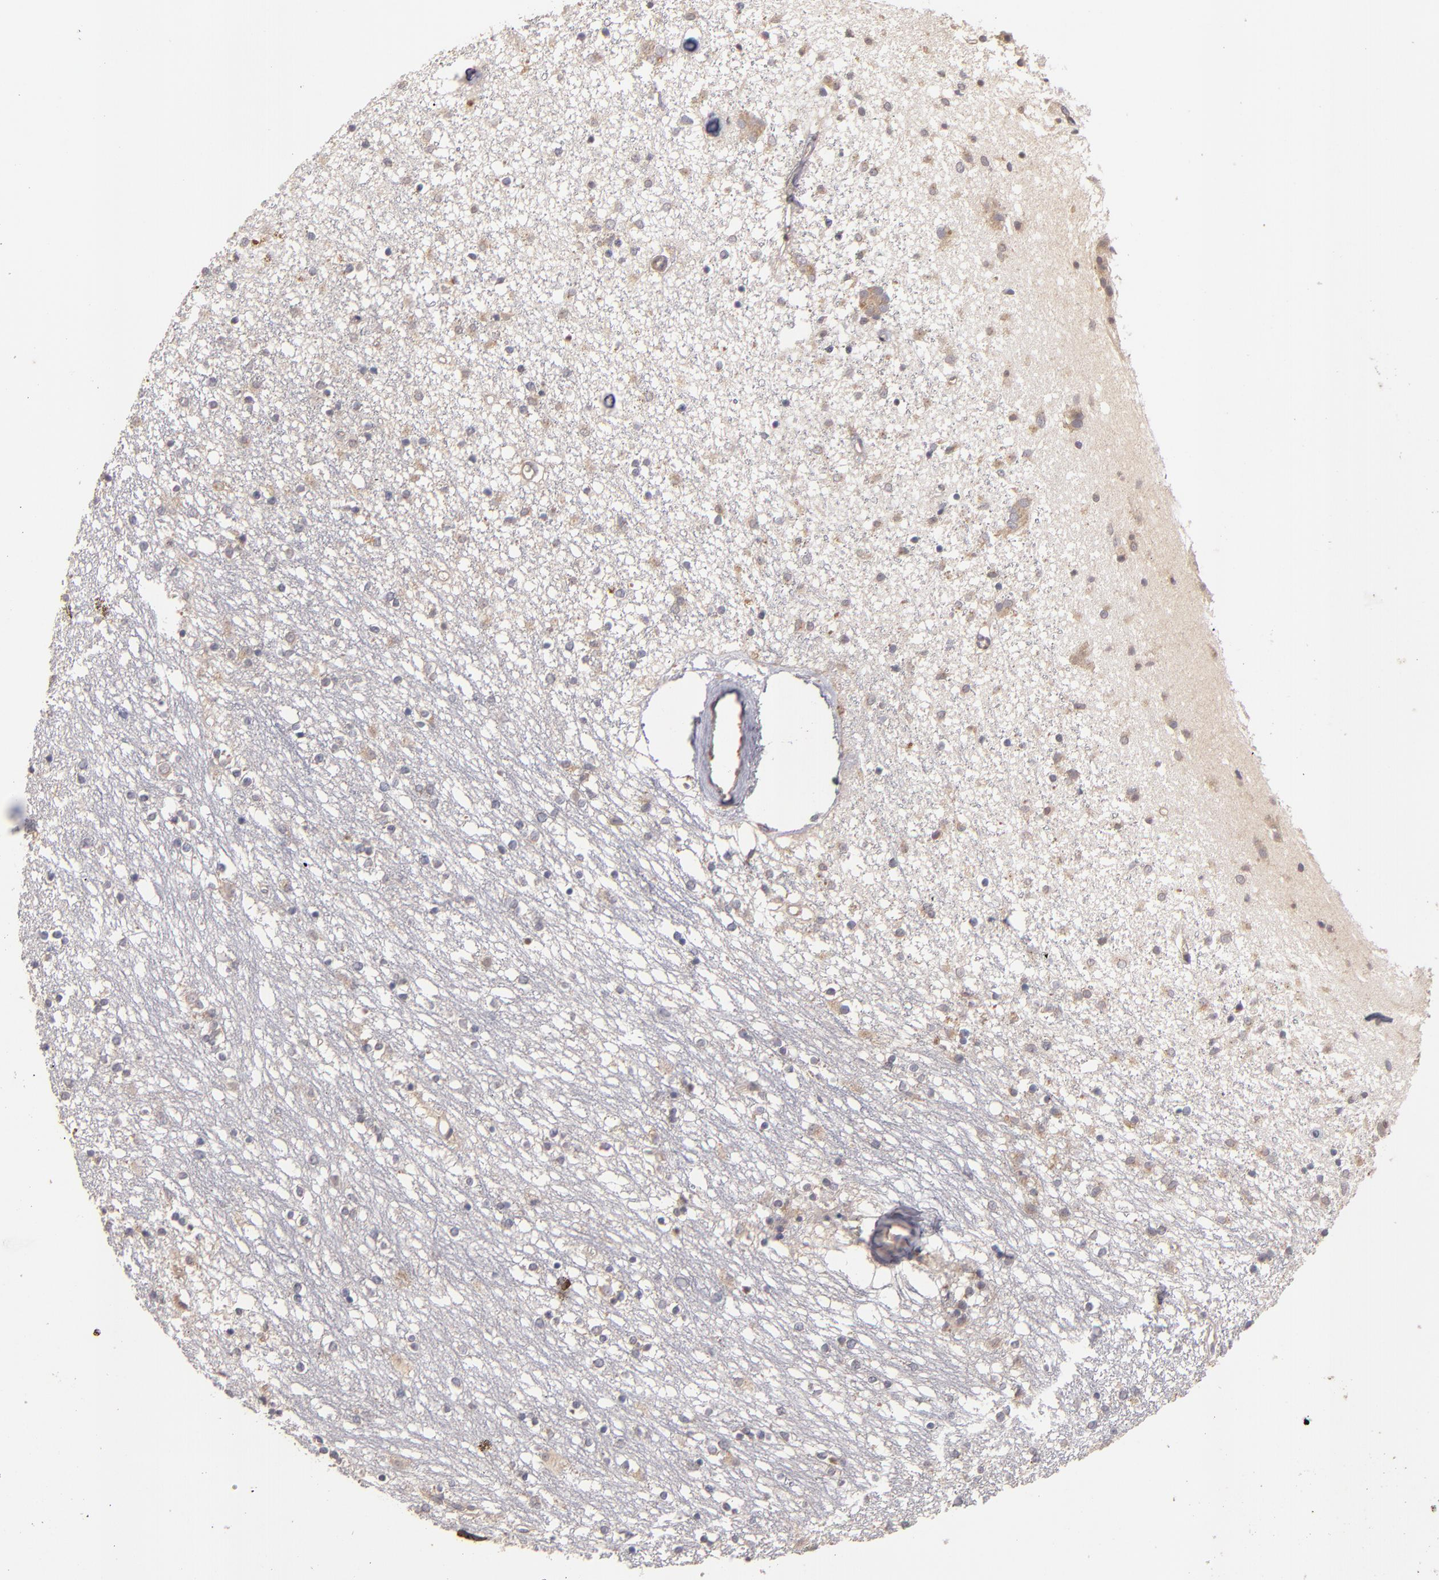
{"staining": {"intensity": "negative", "quantity": "none", "location": "none"}, "tissue": "caudate", "cell_type": "Glial cells", "image_type": "normal", "snomed": [{"axis": "morphology", "description": "Normal tissue, NOS"}, {"axis": "topography", "description": "Lateral ventricle wall"}], "caption": "Photomicrograph shows no protein expression in glial cells of normal caudate.", "gene": "UPF3B", "patient": {"sex": "female", "age": 54}}